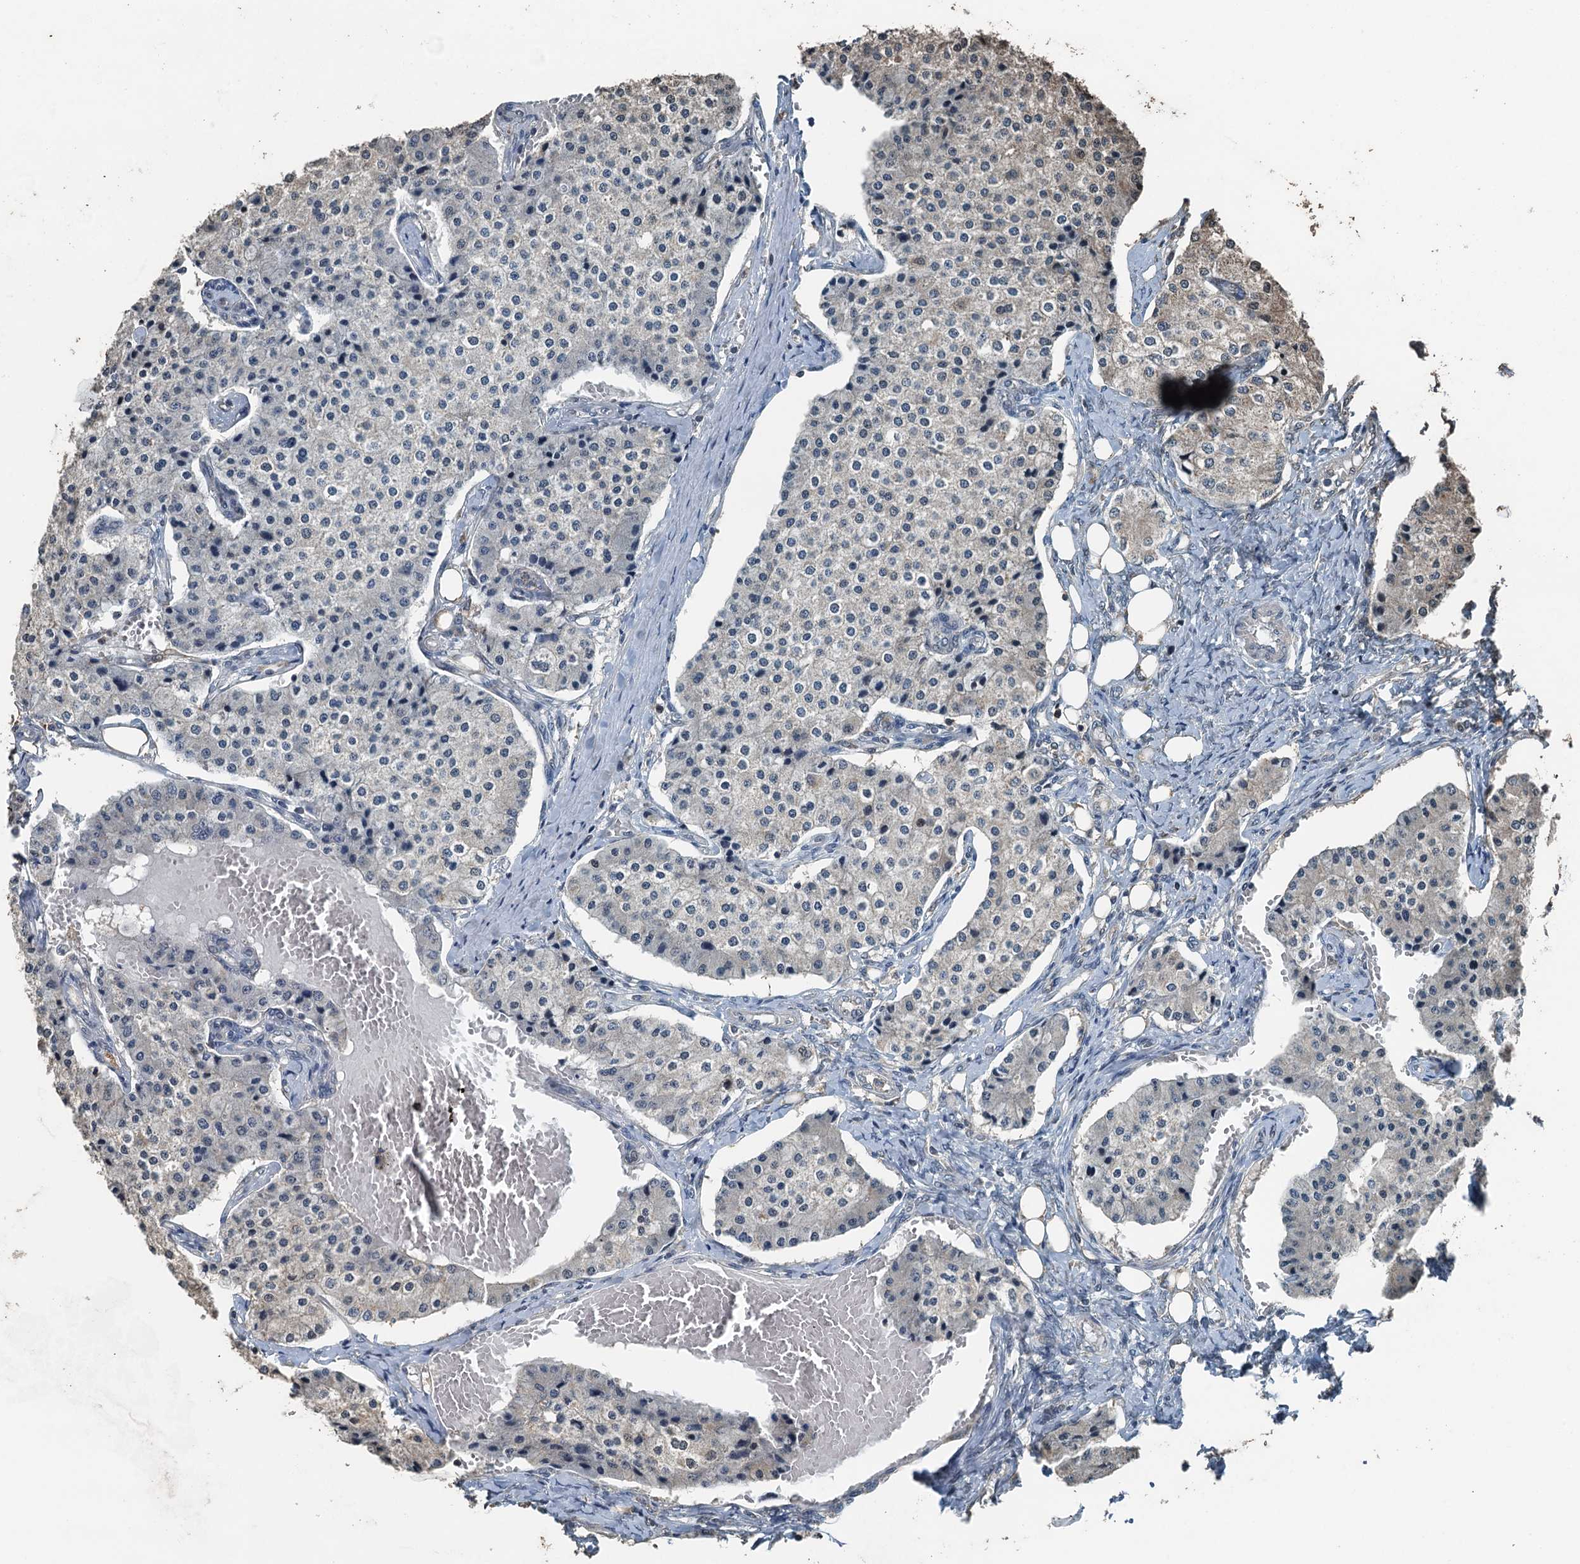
{"staining": {"intensity": "negative", "quantity": "none", "location": "none"}, "tissue": "carcinoid", "cell_type": "Tumor cells", "image_type": "cancer", "snomed": [{"axis": "morphology", "description": "Carcinoid, malignant, NOS"}, {"axis": "topography", "description": "Colon"}], "caption": "This is a image of IHC staining of carcinoid (malignant), which shows no expression in tumor cells.", "gene": "PIGN", "patient": {"sex": "female", "age": 52}}